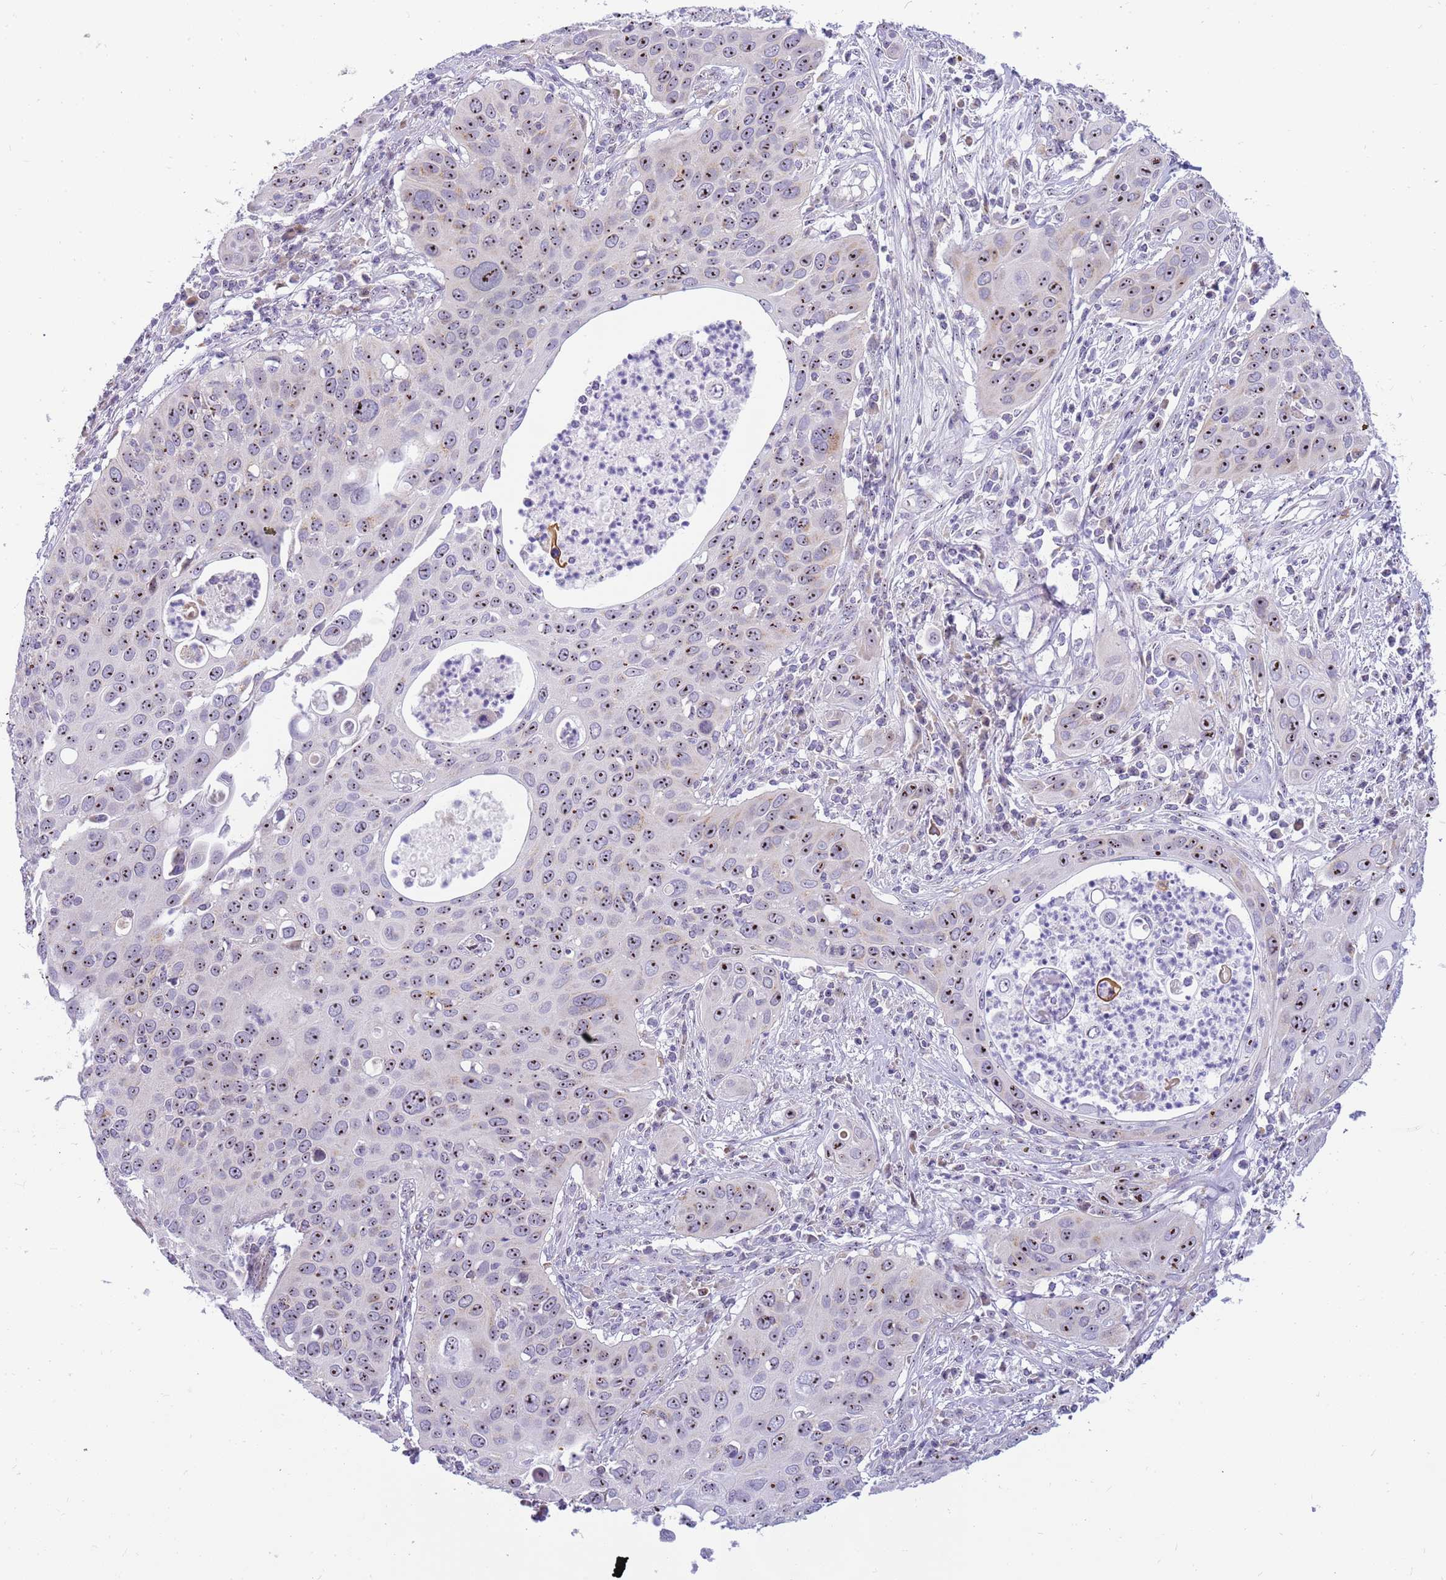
{"staining": {"intensity": "moderate", "quantity": ">75%", "location": "nuclear"}, "tissue": "cervical cancer", "cell_type": "Tumor cells", "image_type": "cancer", "snomed": [{"axis": "morphology", "description": "Squamous cell carcinoma, NOS"}, {"axis": "topography", "description": "Cervix"}], "caption": "Protein staining of cervical cancer tissue demonstrates moderate nuclear staining in about >75% of tumor cells.", "gene": "DNAJA3", "patient": {"sex": "female", "age": 36}}